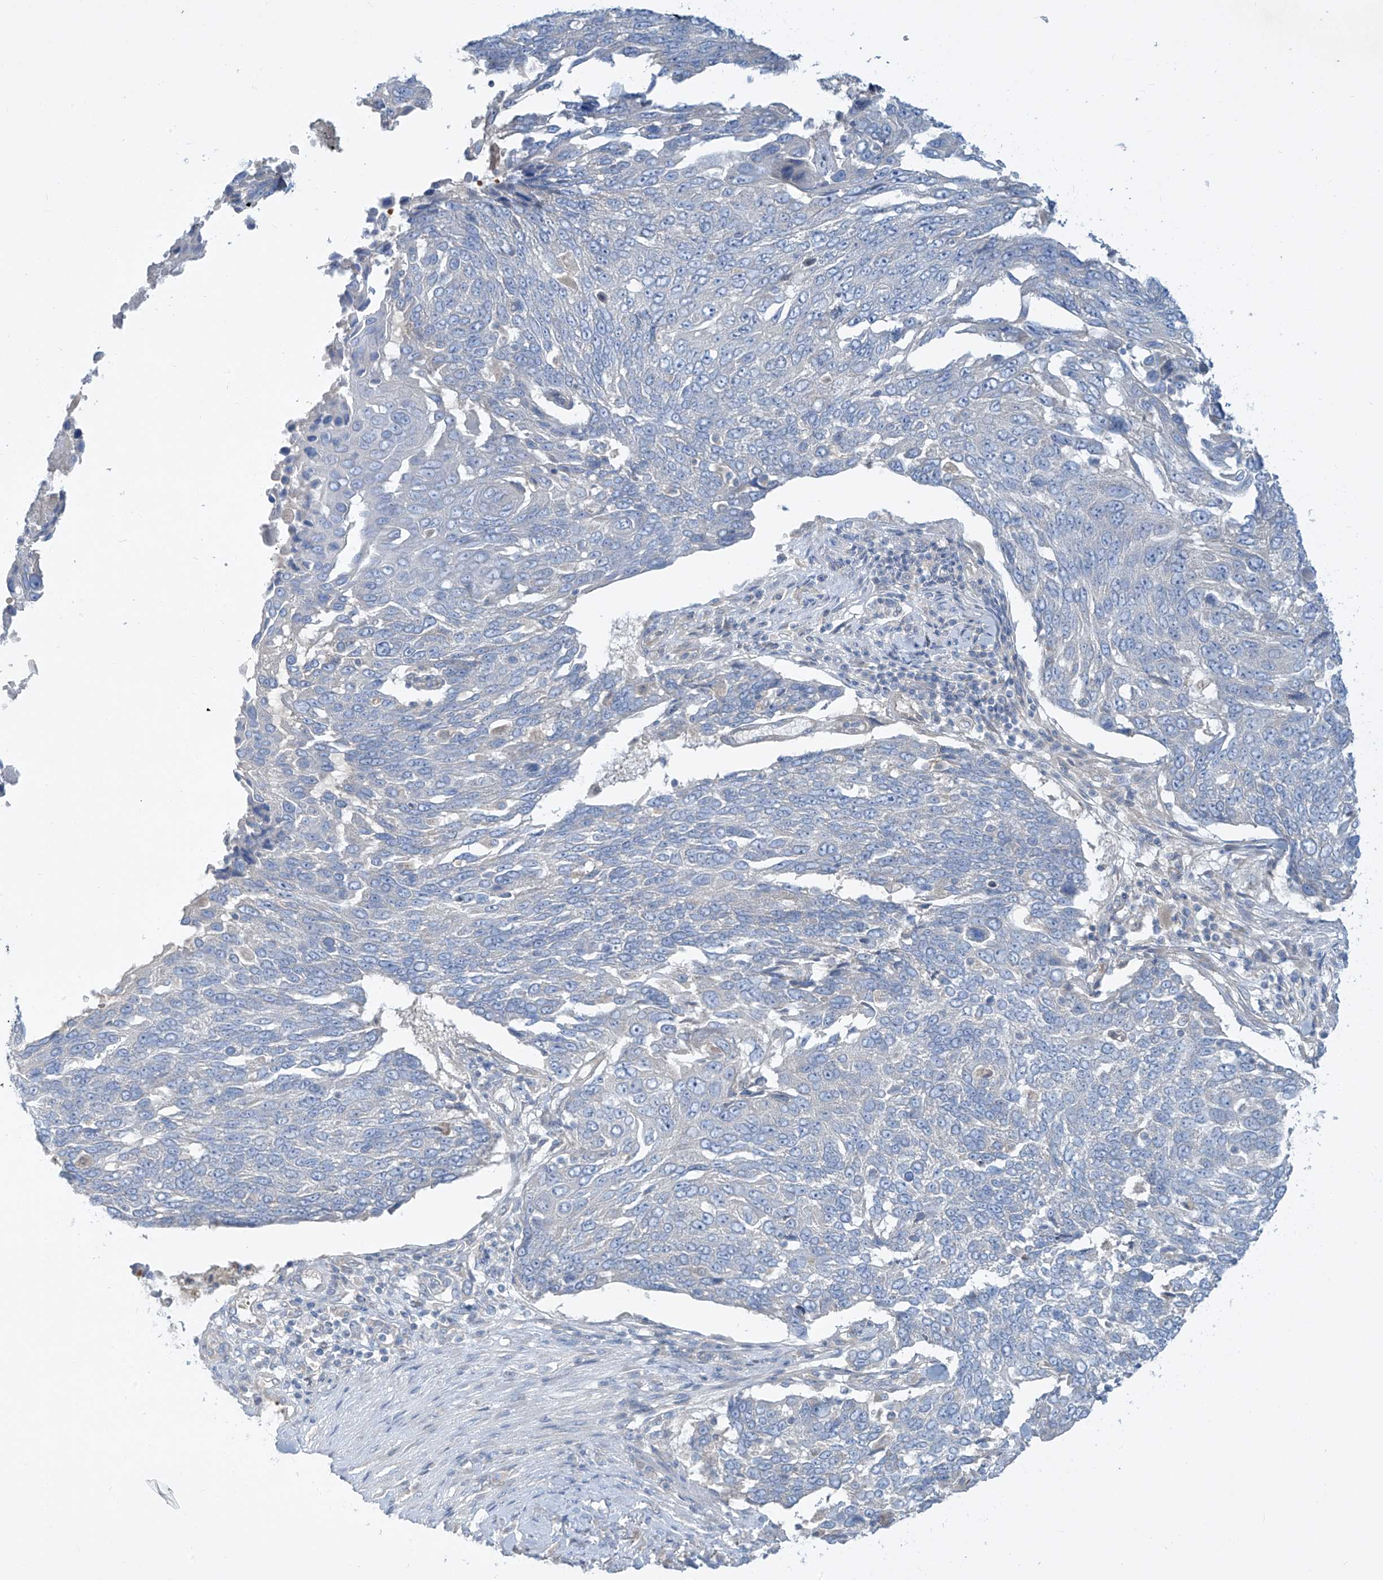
{"staining": {"intensity": "negative", "quantity": "none", "location": "none"}, "tissue": "lung cancer", "cell_type": "Tumor cells", "image_type": "cancer", "snomed": [{"axis": "morphology", "description": "Squamous cell carcinoma, NOS"}, {"axis": "topography", "description": "Lung"}], "caption": "This micrograph is of lung cancer (squamous cell carcinoma) stained with IHC to label a protein in brown with the nuclei are counter-stained blue. There is no expression in tumor cells. (DAB (3,3'-diaminobenzidine) immunohistochemistry (IHC) with hematoxylin counter stain).", "gene": "DGKQ", "patient": {"sex": "male", "age": 66}}